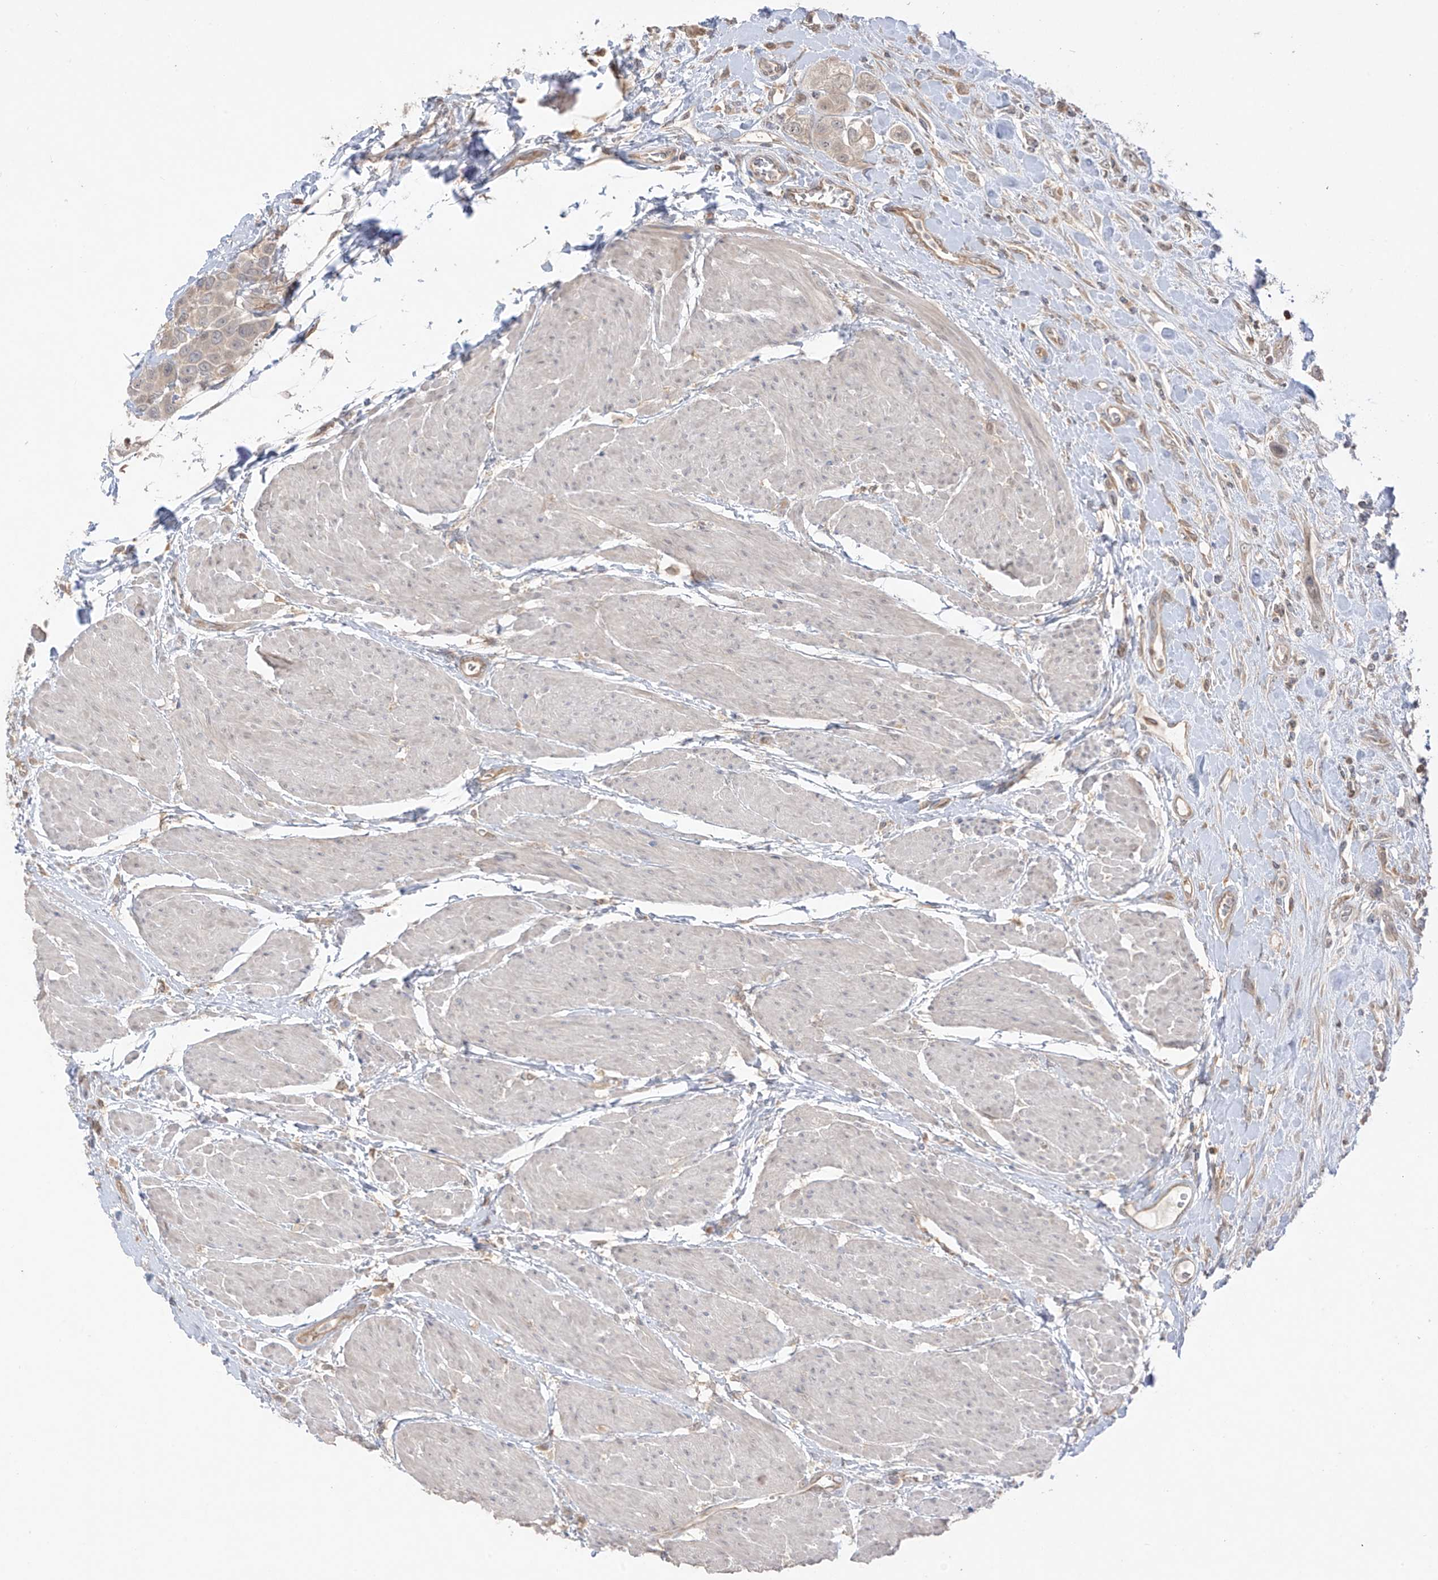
{"staining": {"intensity": "negative", "quantity": "none", "location": "none"}, "tissue": "urothelial cancer", "cell_type": "Tumor cells", "image_type": "cancer", "snomed": [{"axis": "morphology", "description": "Urothelial carcinoma, High grade"}, {"axis": "topography", "description": "Urinary bladder"}], "caption": "Tumor cells show no significant expression in urothelial carcinoma (high-grade). (Stains: DAB immunohistochemistry (IHC) with hematoxylin counter stain, Microscopy: brightfield microscopy at high magnification).", "gene": "ANGEL2", "patient": {"sex": "male", "age": 50}}